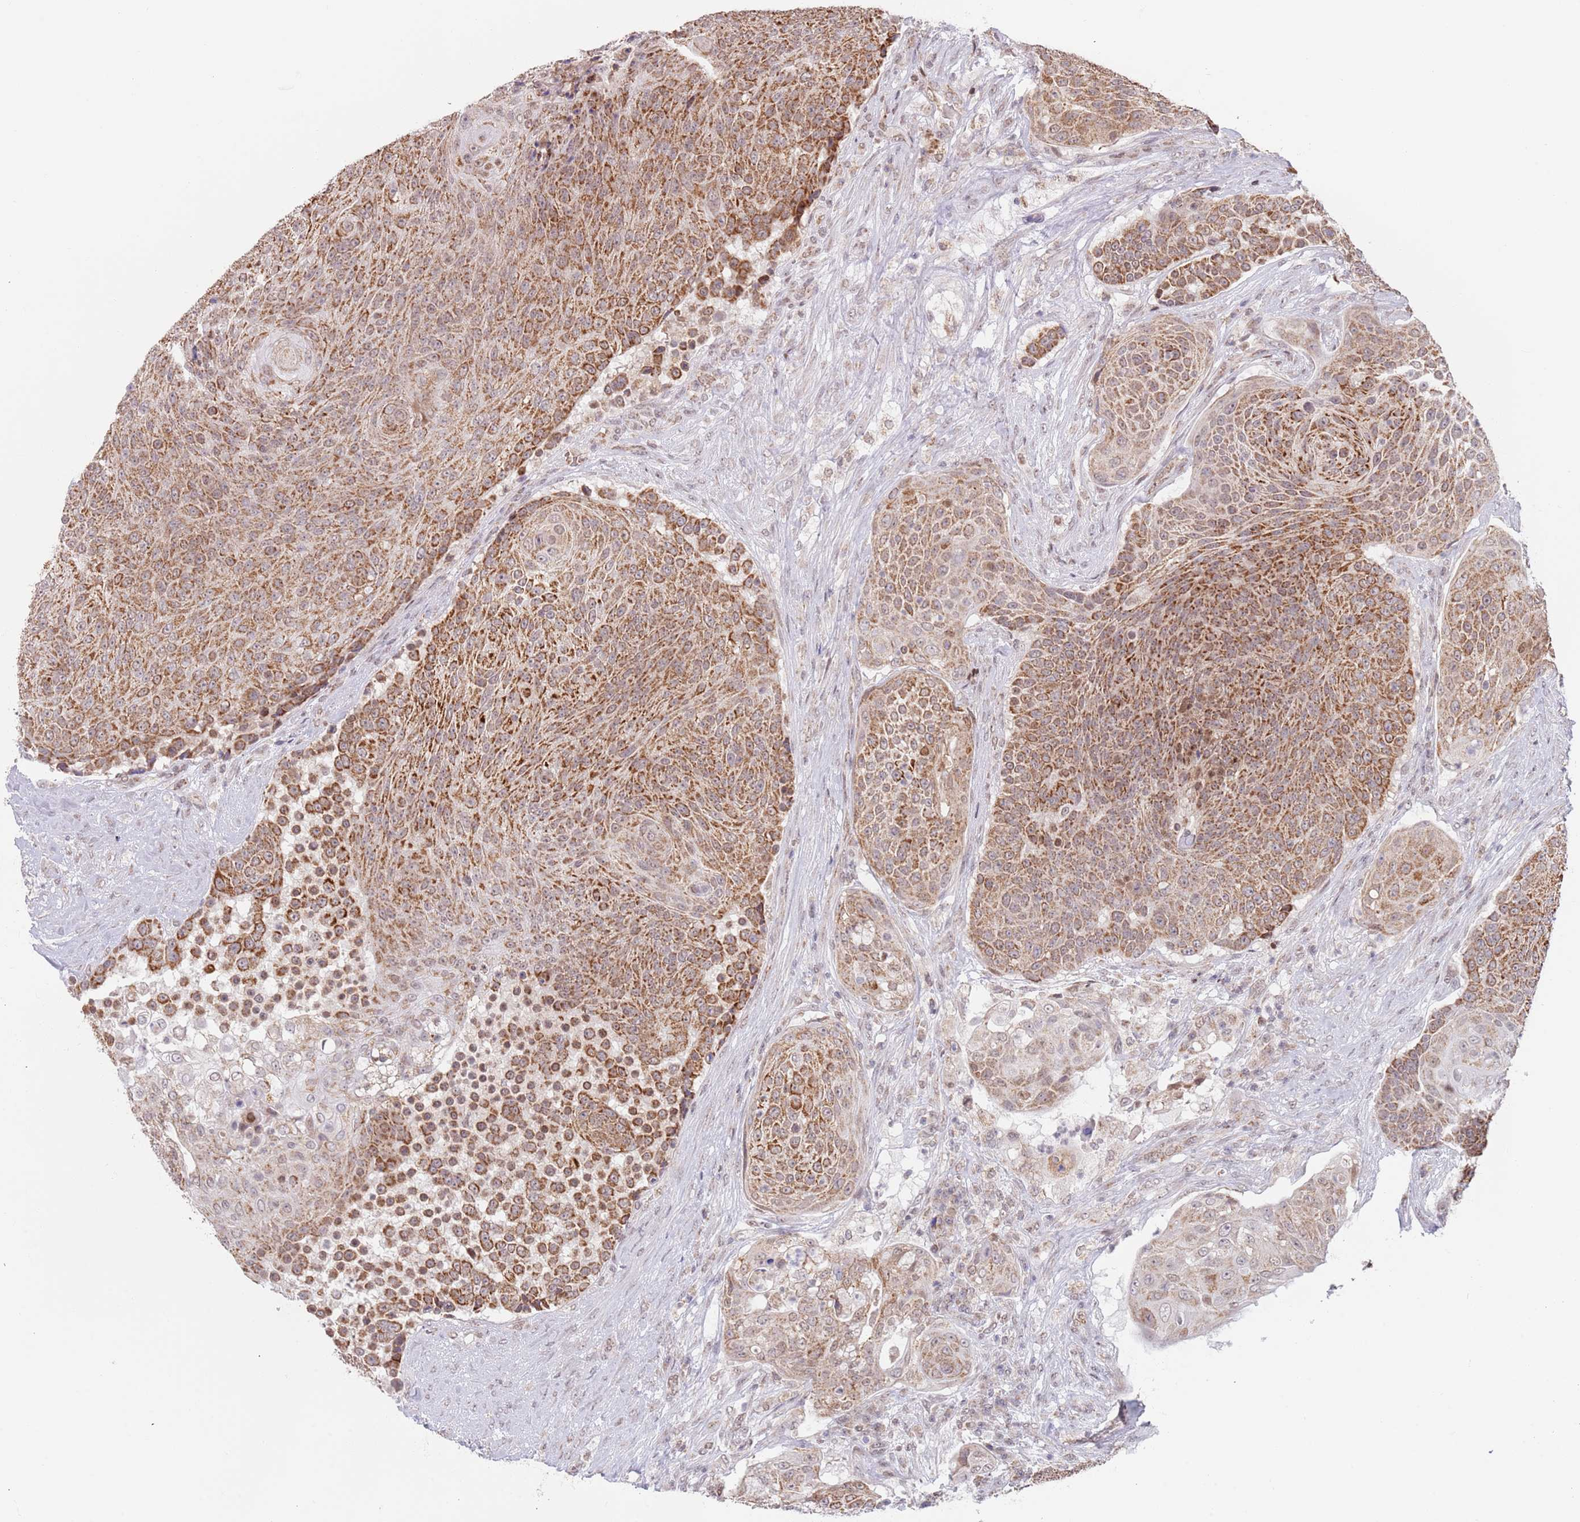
{"staining": {"intensity": "strong", "quantity": ">75%", "location": "nuclear"}, "tissue": "urothelial cancer", "cell_type": "Tumor cells", "image_type": "cancer", "snomed": [{"axis": "morphology", "description": "Urothelial carcinoma, High grade"}, {"axis": "topography", "description": "Urinary bladder"}], "caption": "The image reveals immunohistochemical staining of urothelial cancer. There is strong nuclear staining is appreciated in approximately >75% of tumor cells.", "gene": "TIMM13", "patient": {"sex": "female", "age": 63}}